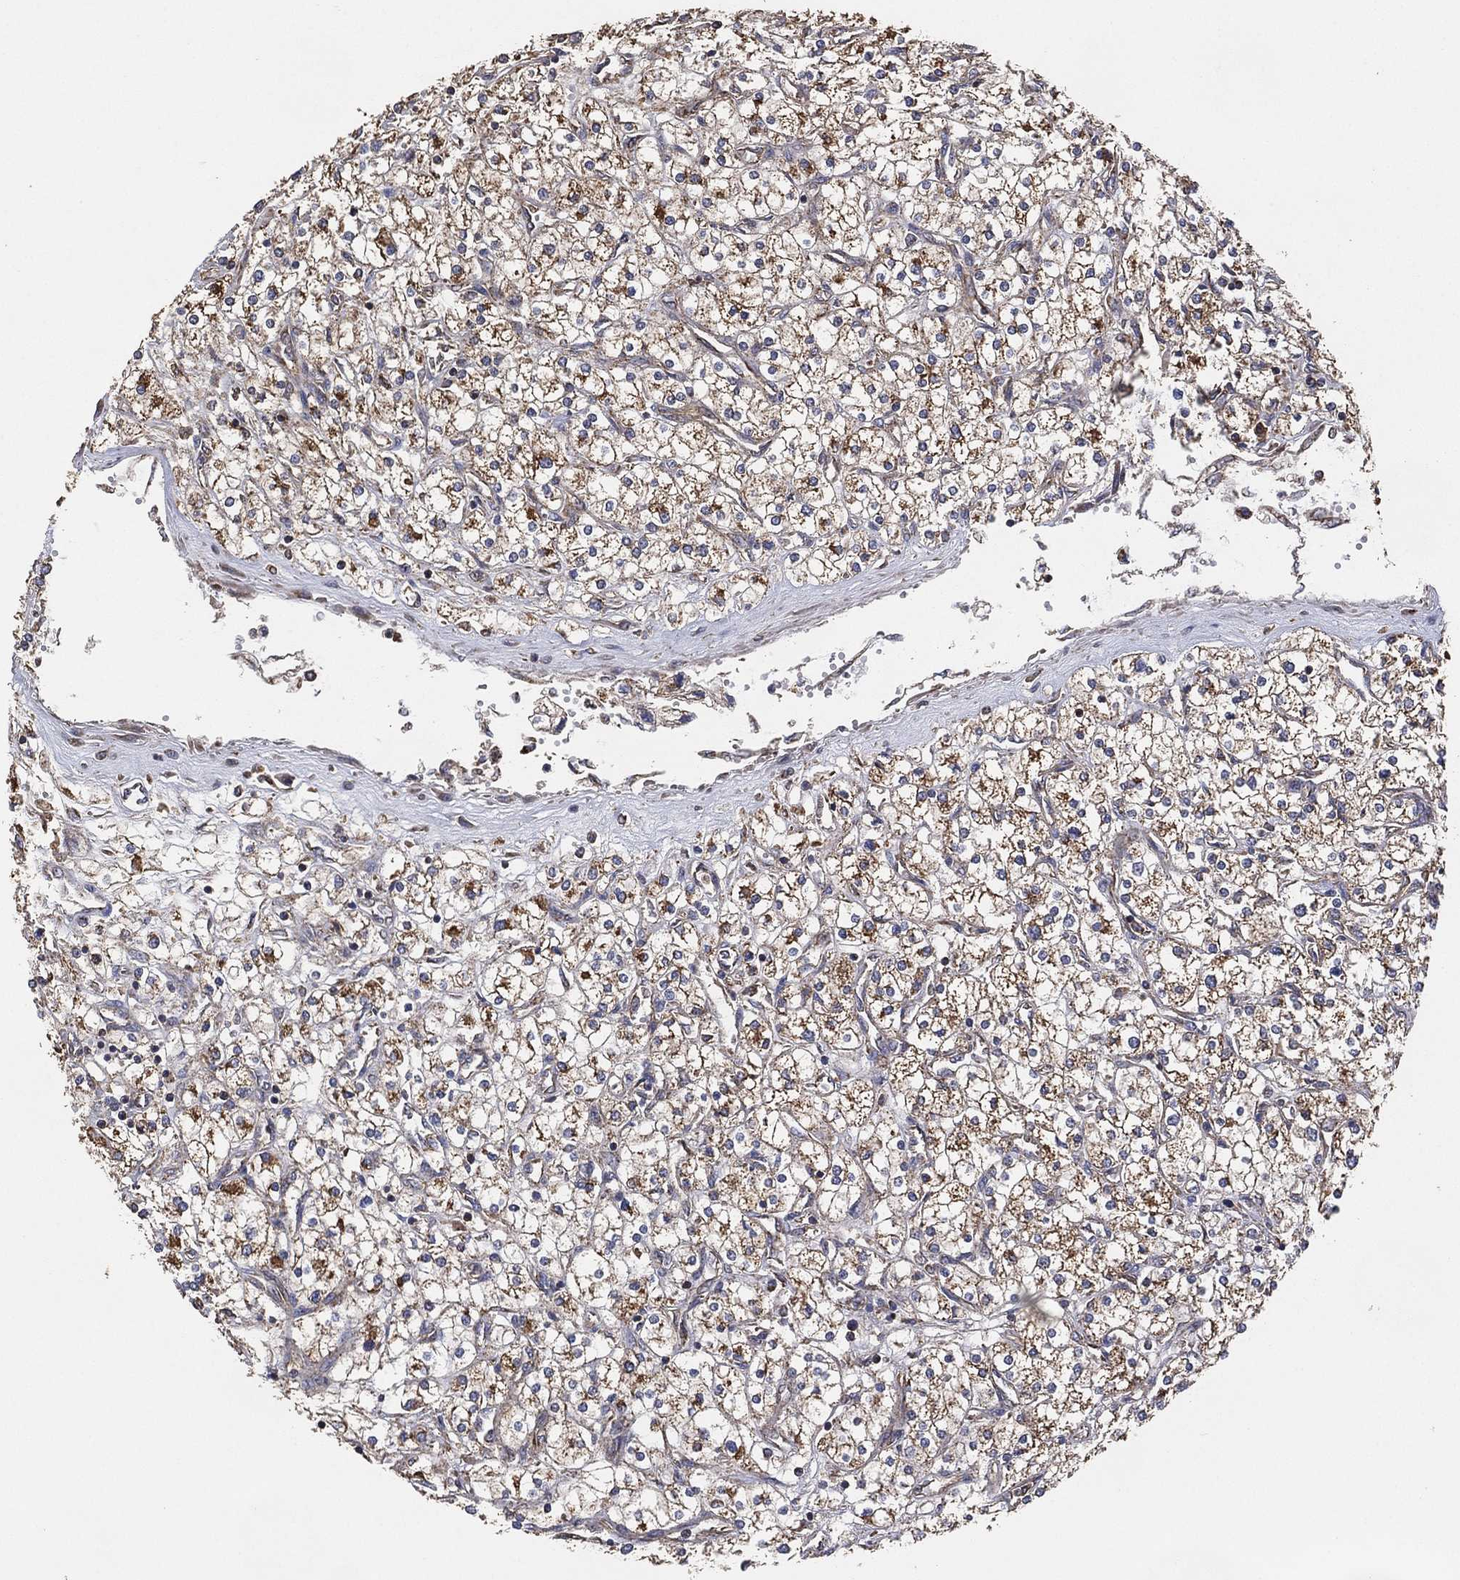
{"staining": {"intensity": "moderate", "quantity": "<25%", "location": "cytoplasmic/membranous"}, "tissue": "renal cancer", "cell_type": "Tumor cells", "image_type": "cancer", "snomed": [{"axis": "morphology", "description": "Adenocarcinoma, NOS"}, {"axis": "topography", "description": "Kidney"}], "caption": "Immunohistochemical staining of renal adenocarcinoma exhibits moderate cytoplasmic/membranous protein positivity in about <25% of tumor cells.", "gene": "LIMD1", "patient": {"sex": "male", "age": 80}}